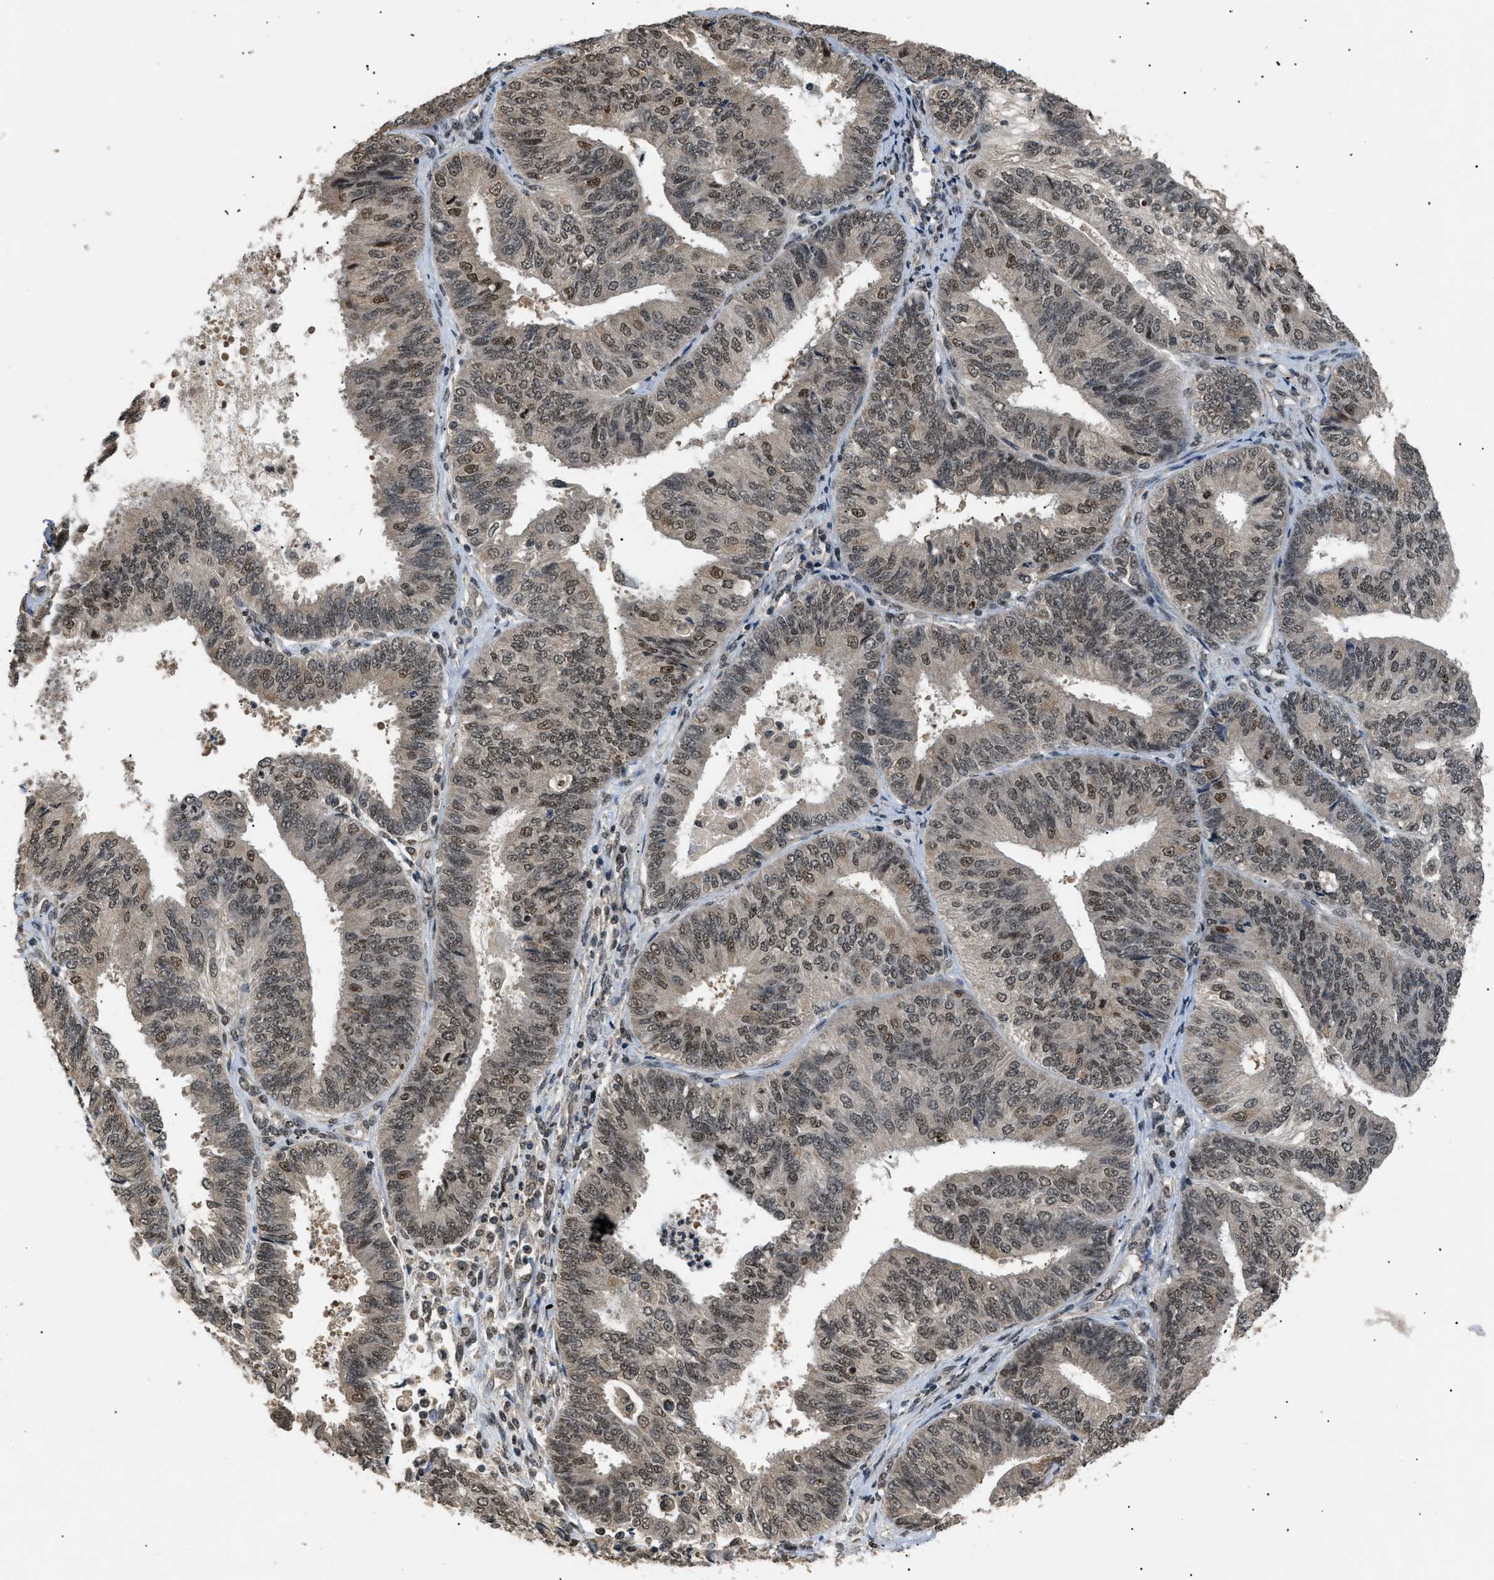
{"staining": {"intensity": "moderate", "quantity": ">75%", "location": "nuclear"}, "tissue": "endometrial cancer", "cell_type": "Tumor cells", "image_type": "cancer", "snomed": [{"axis": "morphology", "description": "Adenocarcinoma, NOS"}, {"axis": "topography", "description": "Endometrium"}], "caption": "Immunohistochemistry (IHC) image of neoplastic tissue: endometrial adenocarcinoma stained using immunohistochemistry (IHC) shows medium levels of moderate protein expression localized specifically in the nuclear of tumor cells, appearing as a nuclear brown color.", "gene": "RBM5", "patient": {"sex": "female", "age": 58}}